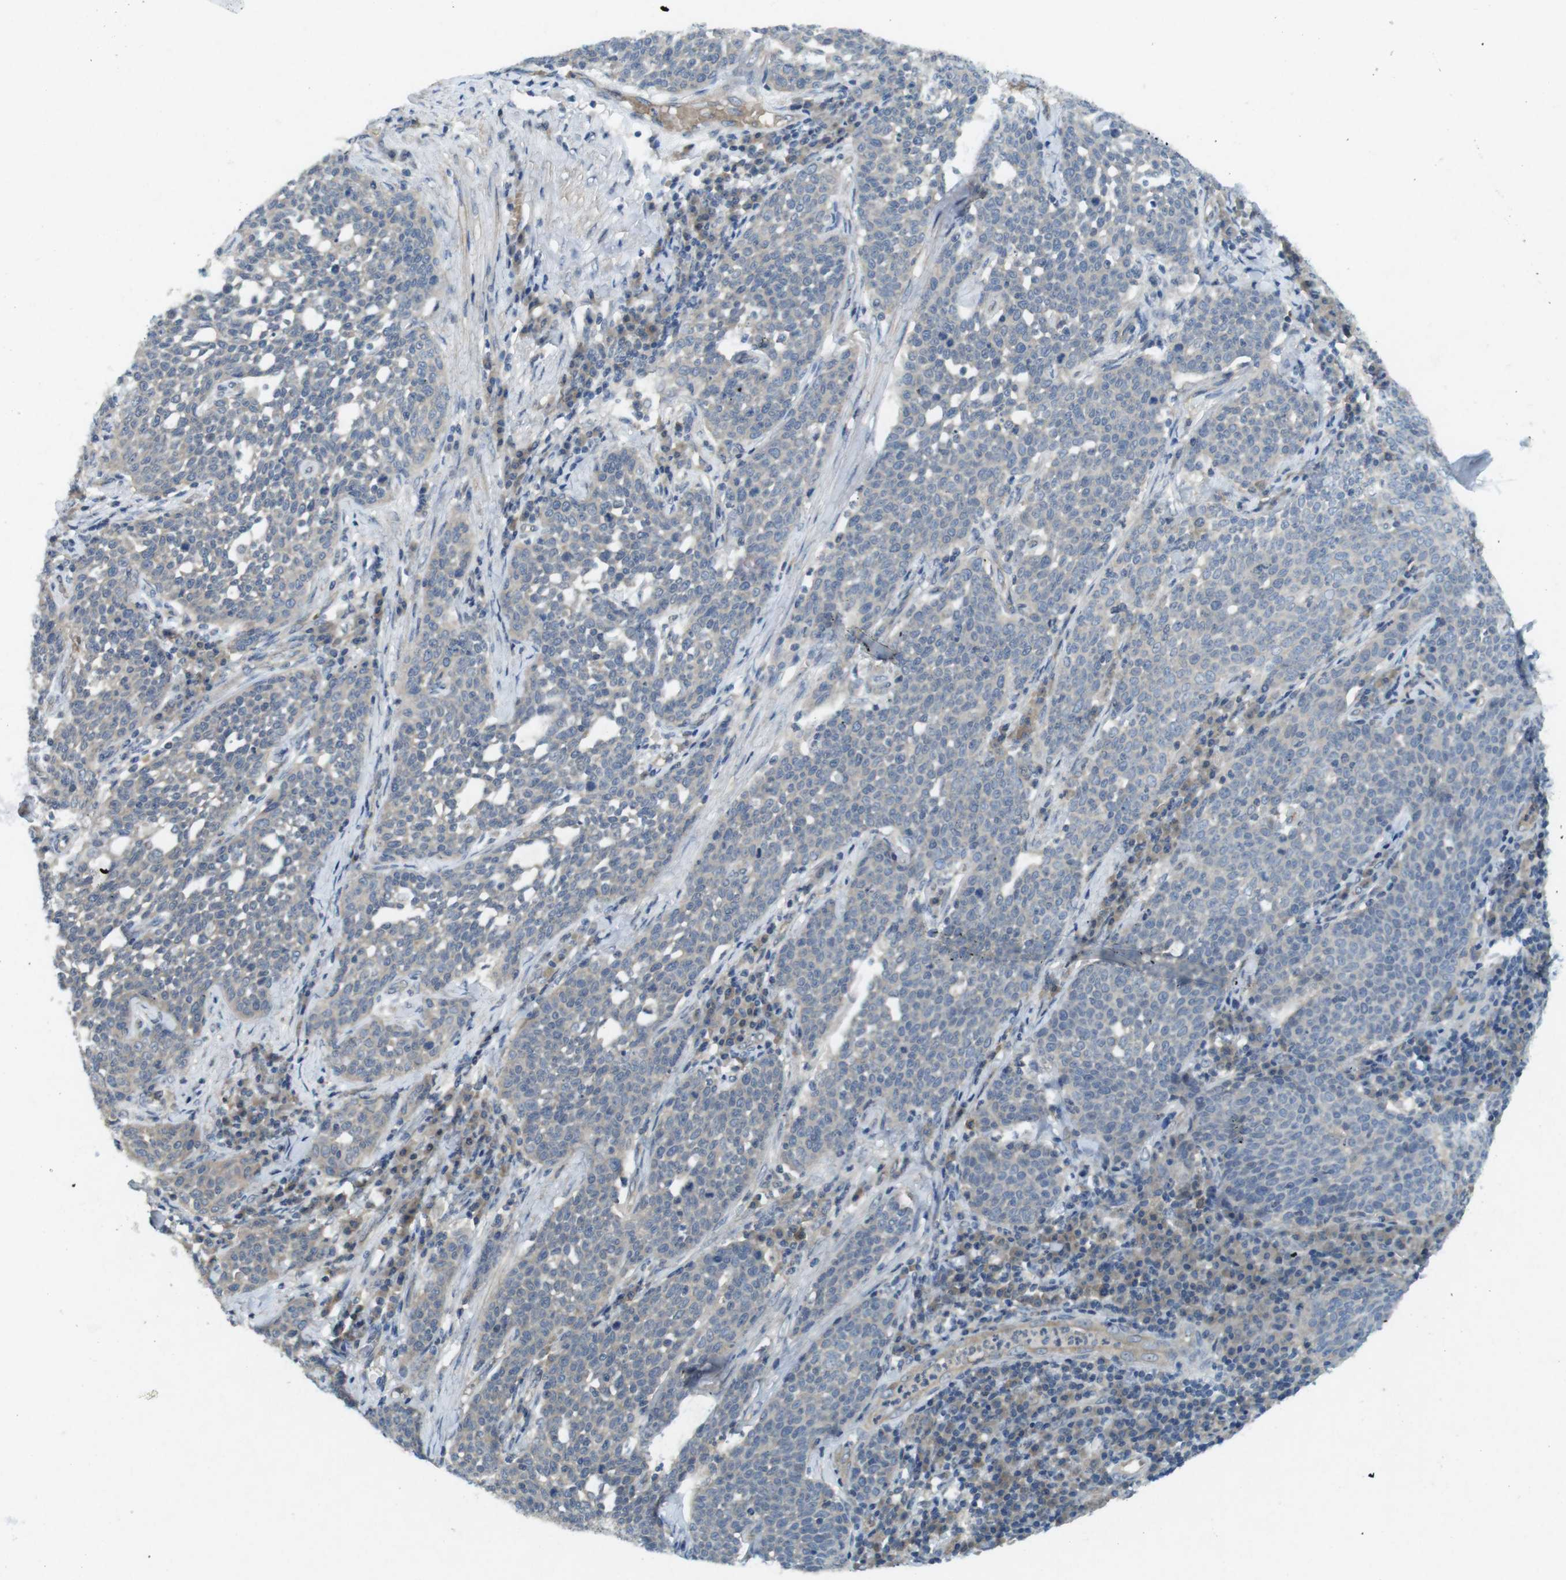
{"staining": {"intensity": "negative", "quantity": "none", "location": "none"}, "tissue": "cervical cancer", "cell_type": "Tumor cells", "image_type": "cancer", "snomed": [{"axis": "morphology", "description": "Squamous cell carcinoma, NOS"}, {"axis": "topography", "description": "Cervix"}], "caption": "Human cervical cancer stained for a protein using immunohistochemistry (IHC) reveals no staining in tumor cells.", "gene": "SUGT1", "patient": {"sex": "female", "age": 34}}